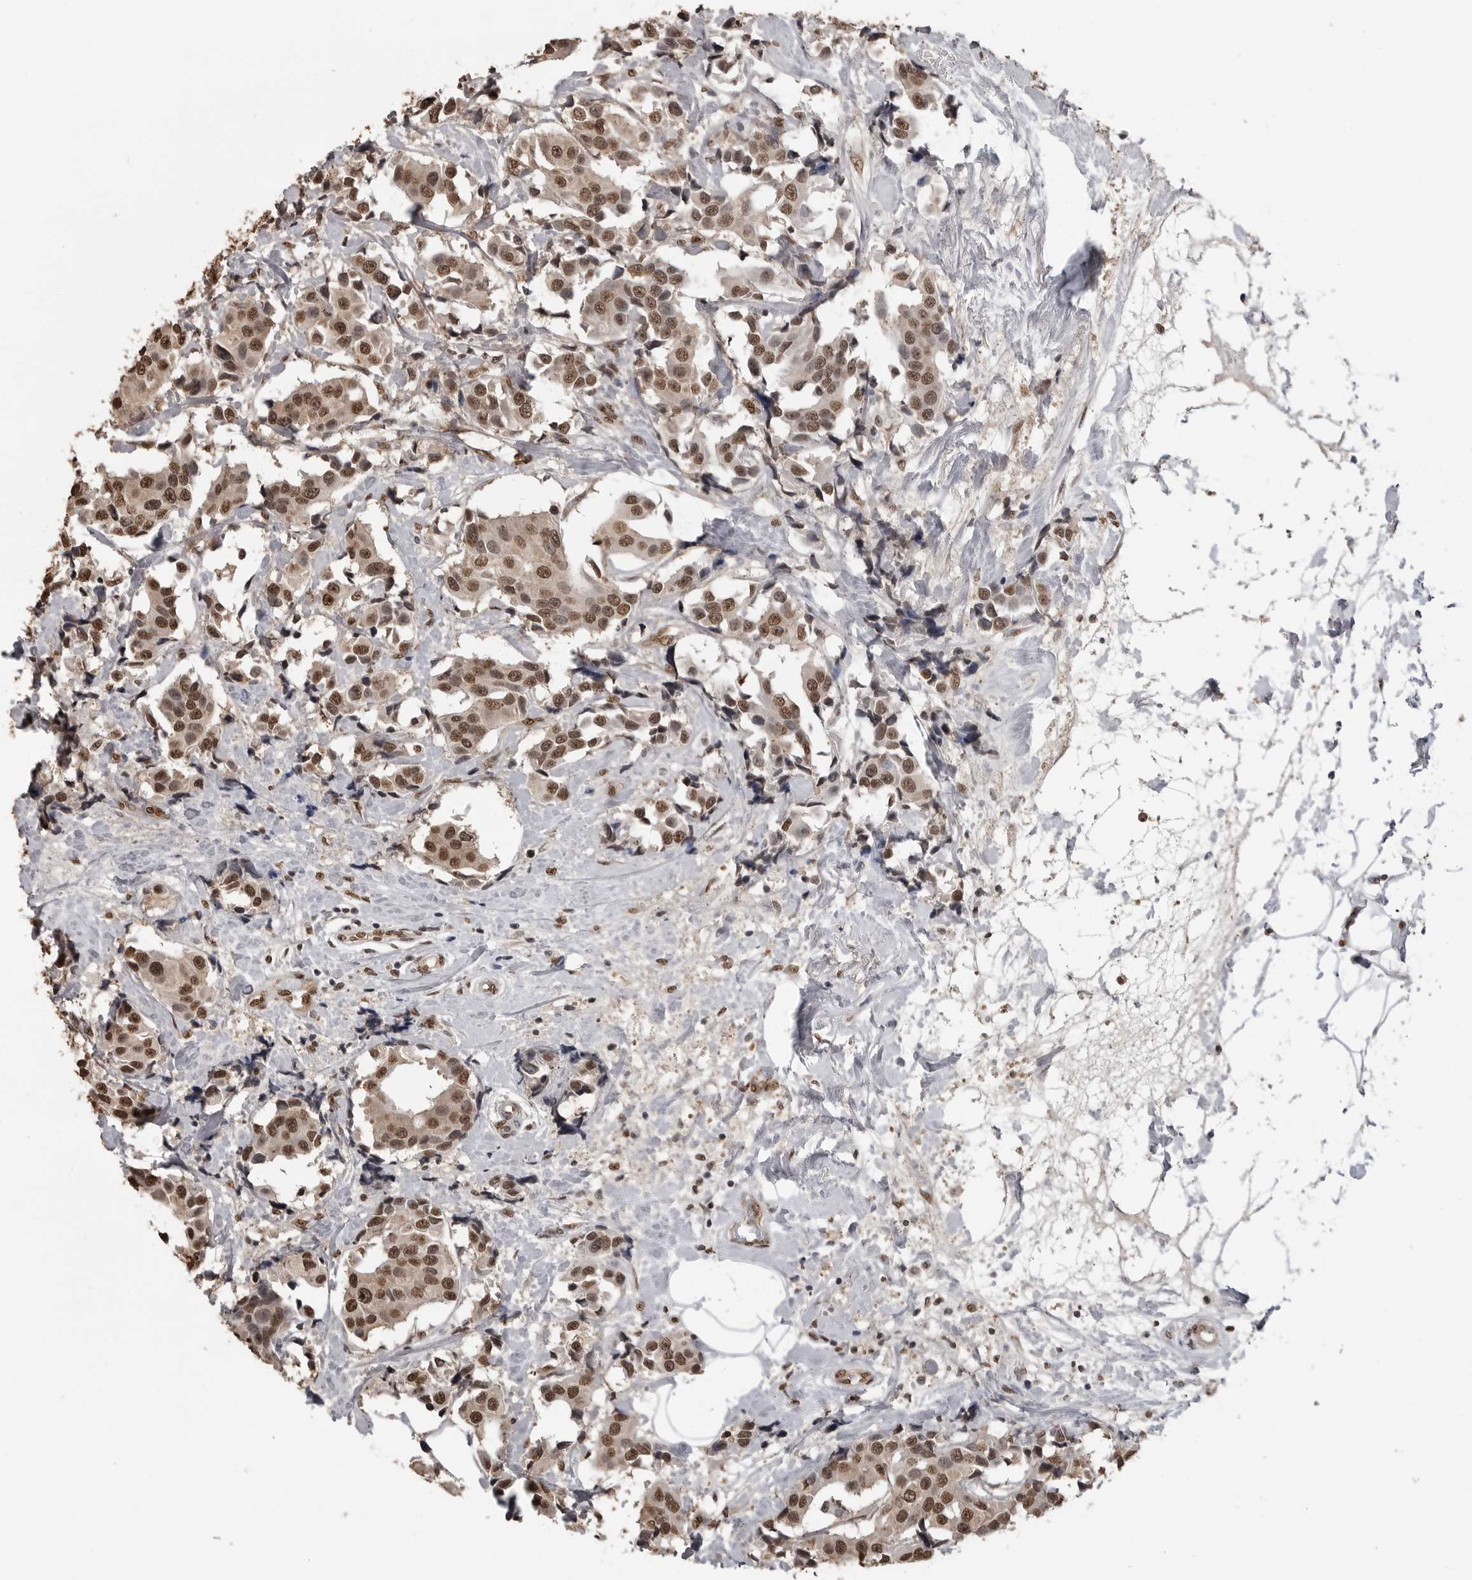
{"staining": {"intensity": "moderate", "quantity": ">75%", "location": "nuclear"}, "tissue": "breast cancer", "cell_type": "Tumor cells", "image_type": "cancer", "snomed": [{"axis": "morphology", "description": "Normal tissue, NOS"}, {"axis": "morphology", "description": "Duct carcinoma"}, {"axis": "topography", "description": "Breast"}], "caption": "High-power microscopy captured an immunohistochemistry (IHC) image of breast infiltrating ductal carcinoma, revealing moderate nuclear staining in about >75% of tumor cells. (Brightfield microscopy of DAB IHC at high magnification).", "gene": "SMAD2", "patient": {"sex": "female", "age": 39}}